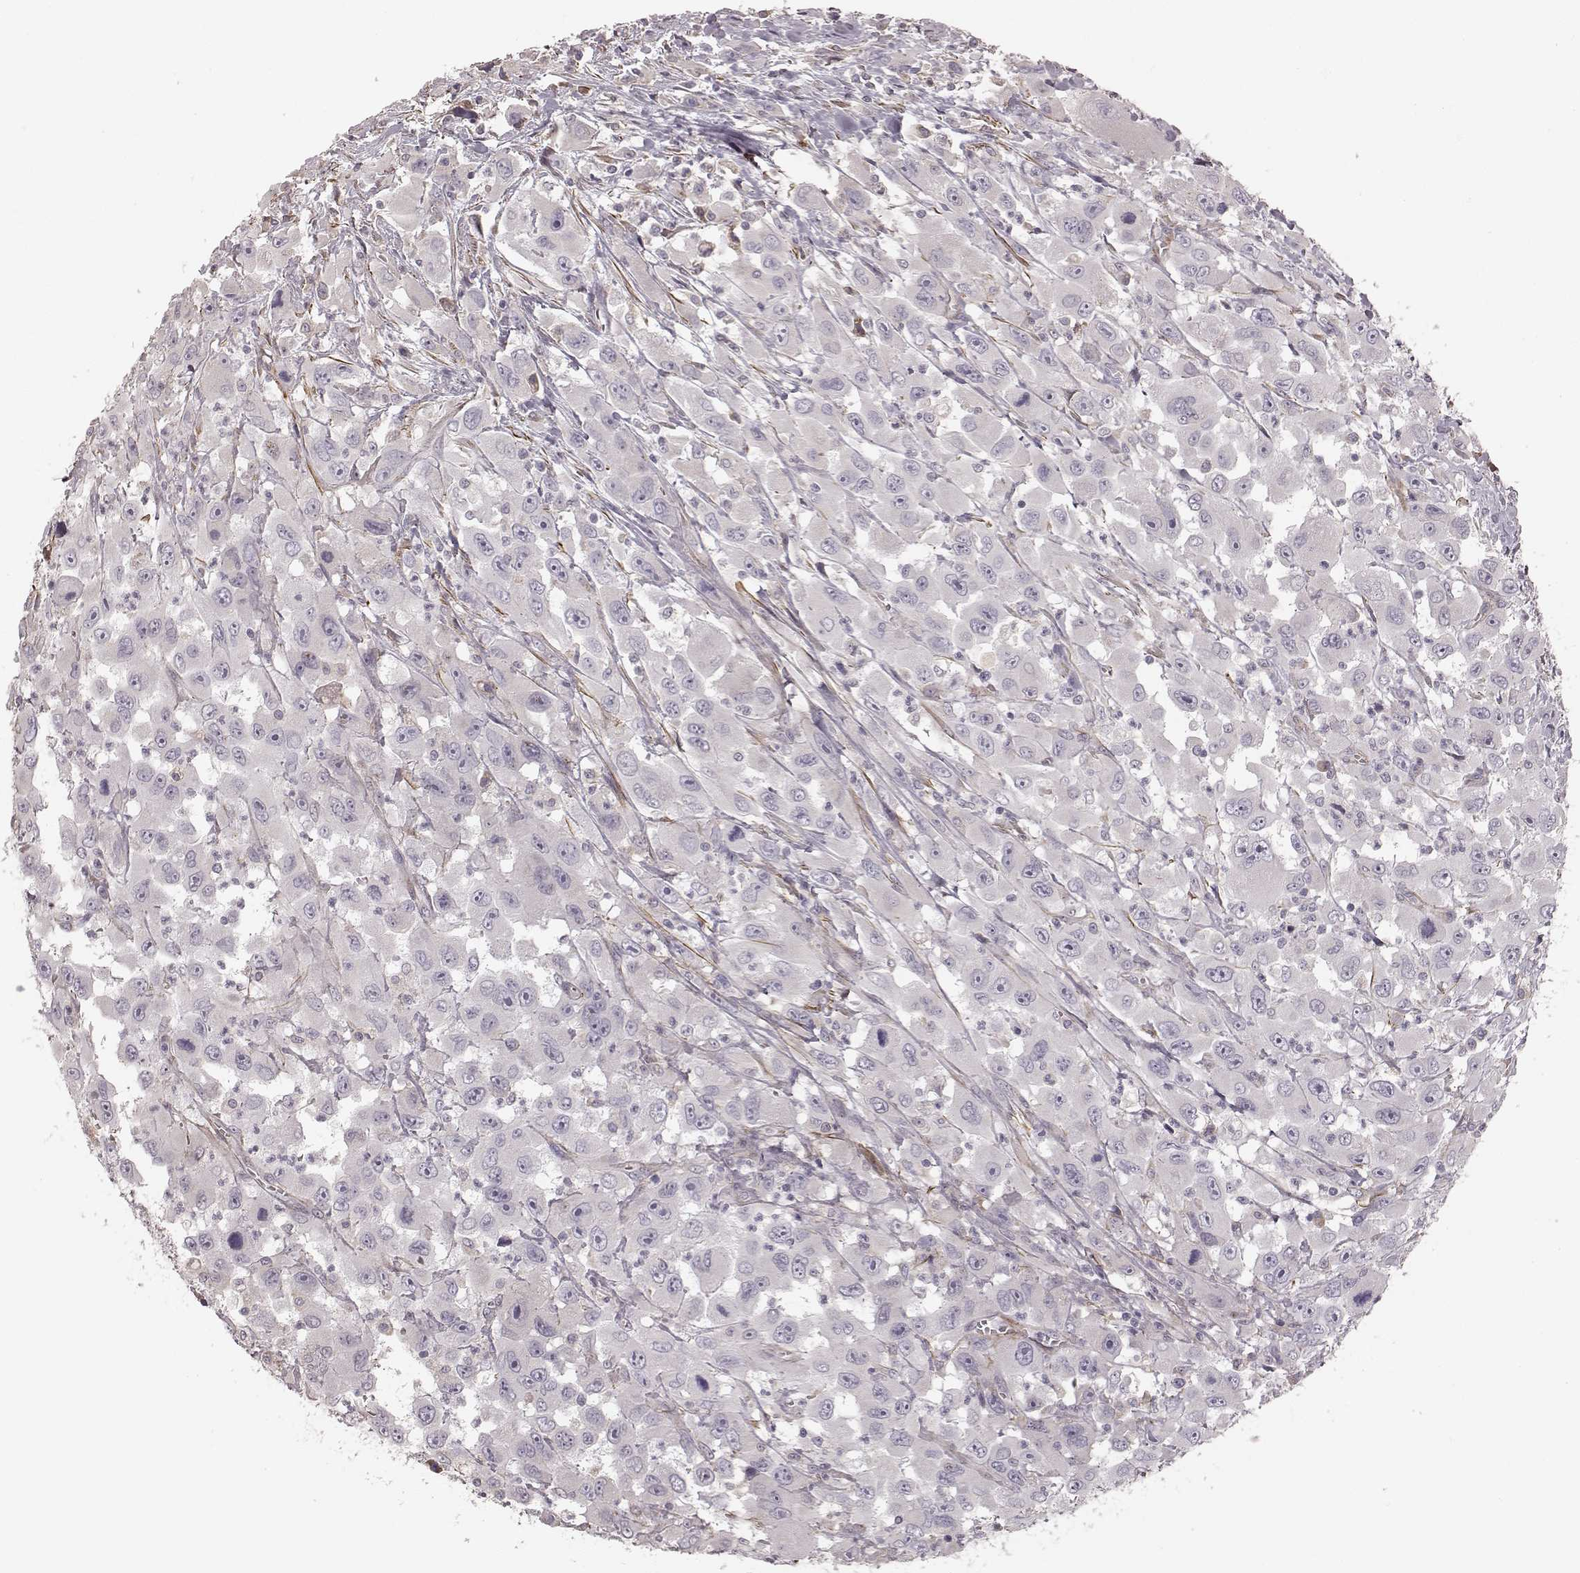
{"staining": {"intensity": "negative", "quantity": "none", "location": "none"}, "tissue": "head and neck cancer", "cell_type": "Tumor cells", "image_type": "cancer", "snomed": [{"axis": "morphology", "description": "Squamous cell carcinoma, NOS"}, {"axis": "morphology", "description": "Squamous cell carcinoma, metastatic, NOS"}, {"axis": "topography", "description": "Oral tissue"}, {"axis": "topography", "description": "Head-Neck"}], "caption": "Tumor cells show no significant expression in metastatic squamous cell carcinoma (head and neck).", "gene": "KCNJ9", "patient": {"sex": "female", "age": 85}}